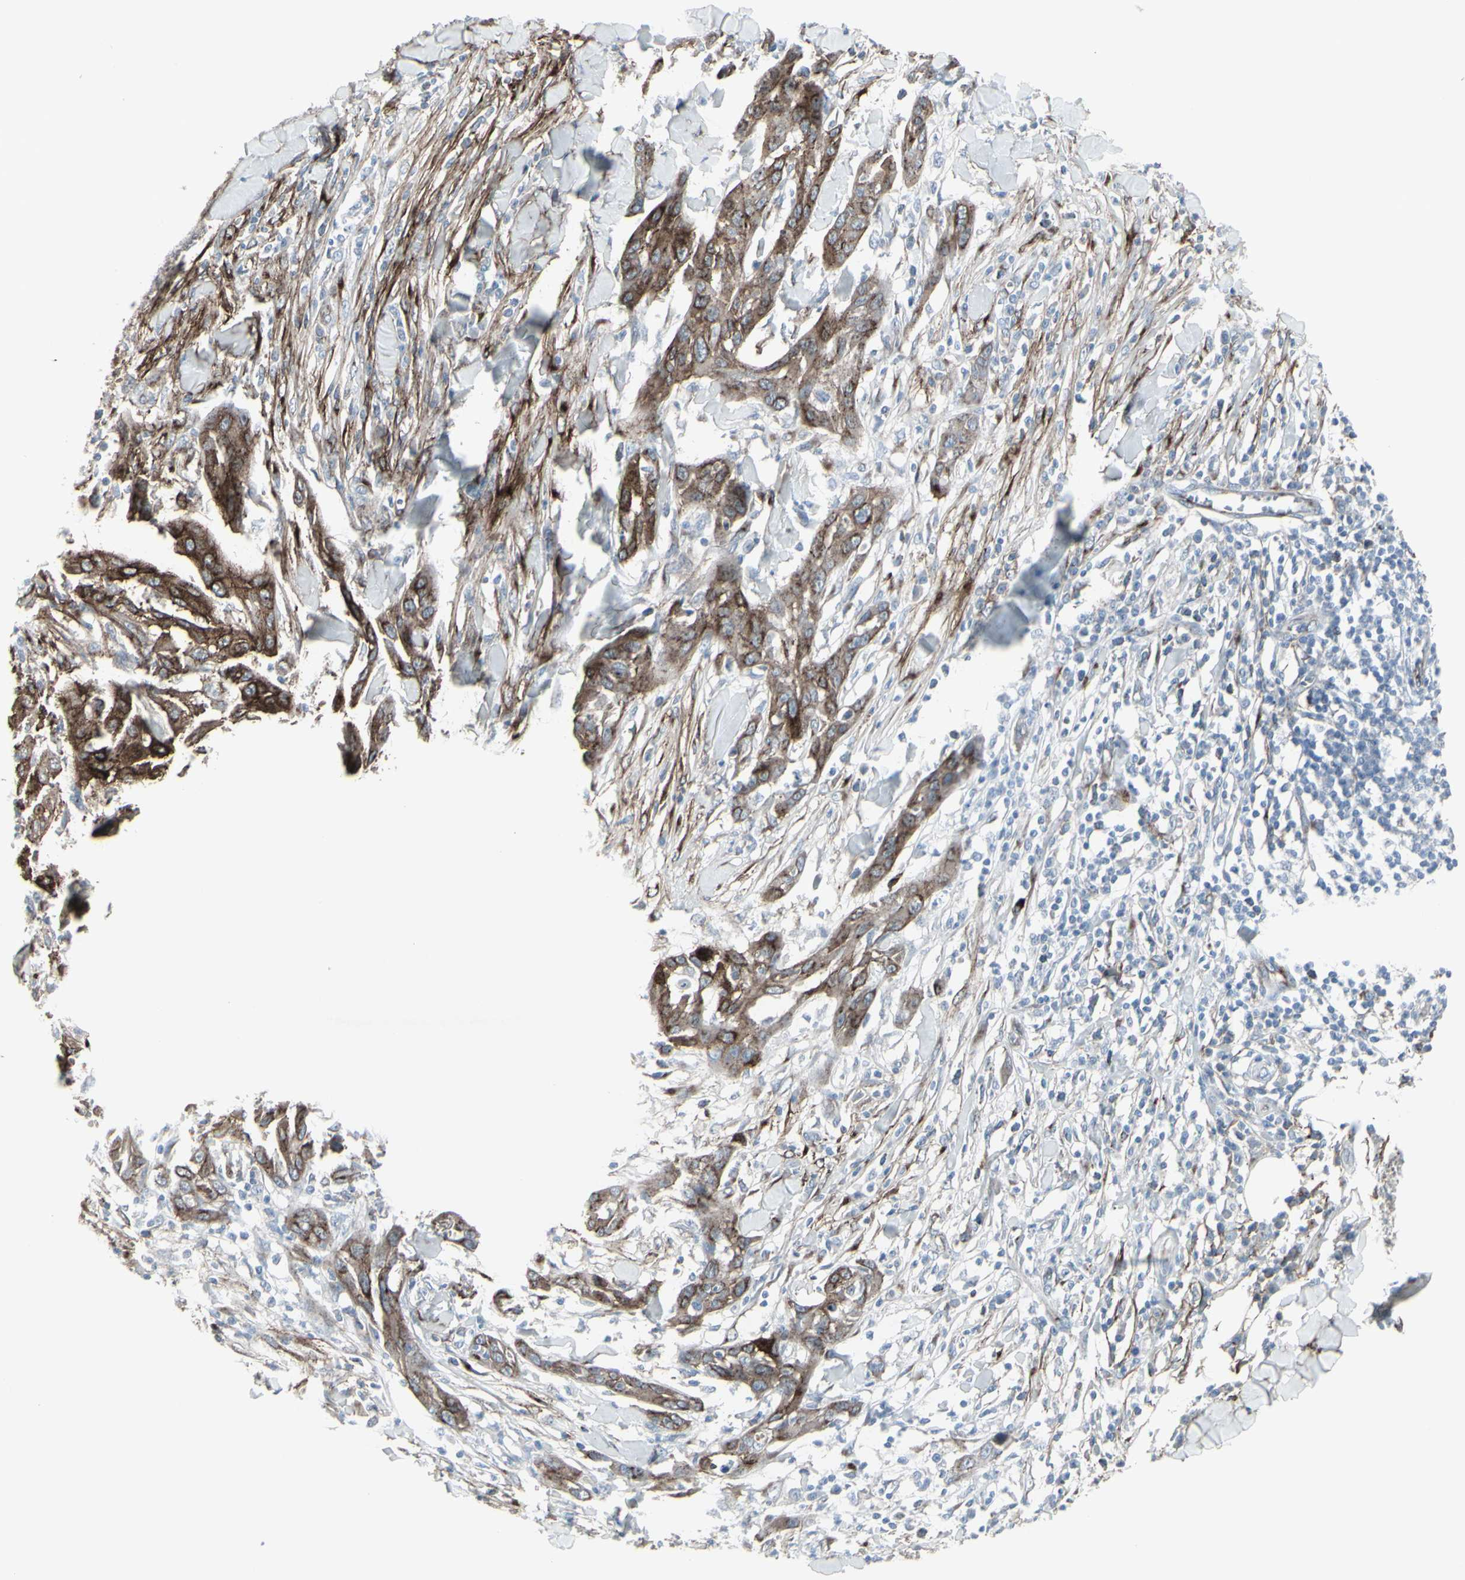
{"staining": {"intensity": "moderate", "quantity": ">75%", "location": "cytoplasmic/membranous"}, "tissue": "skin cancer", "cell_type": "Tumor cells", "image_type": "cancer", "snomed": [{"axis": "morphology", "description": "Squamous cell carcinoma, NOS"}, {"axis": "topography", "description": "Skin"}], "caption": "Skin squamous cell carcinoma stained with DAB (3,3'-diaminobenzidine) IHC exhibits medium levels of moderate cytoplasmic/membranous staining in about >75% of tumor cells. (Brightfield microscopy of DAB IHC at high magnification).", "gene": "GJA1", "patient": {"sex": "male", "age": 24}}